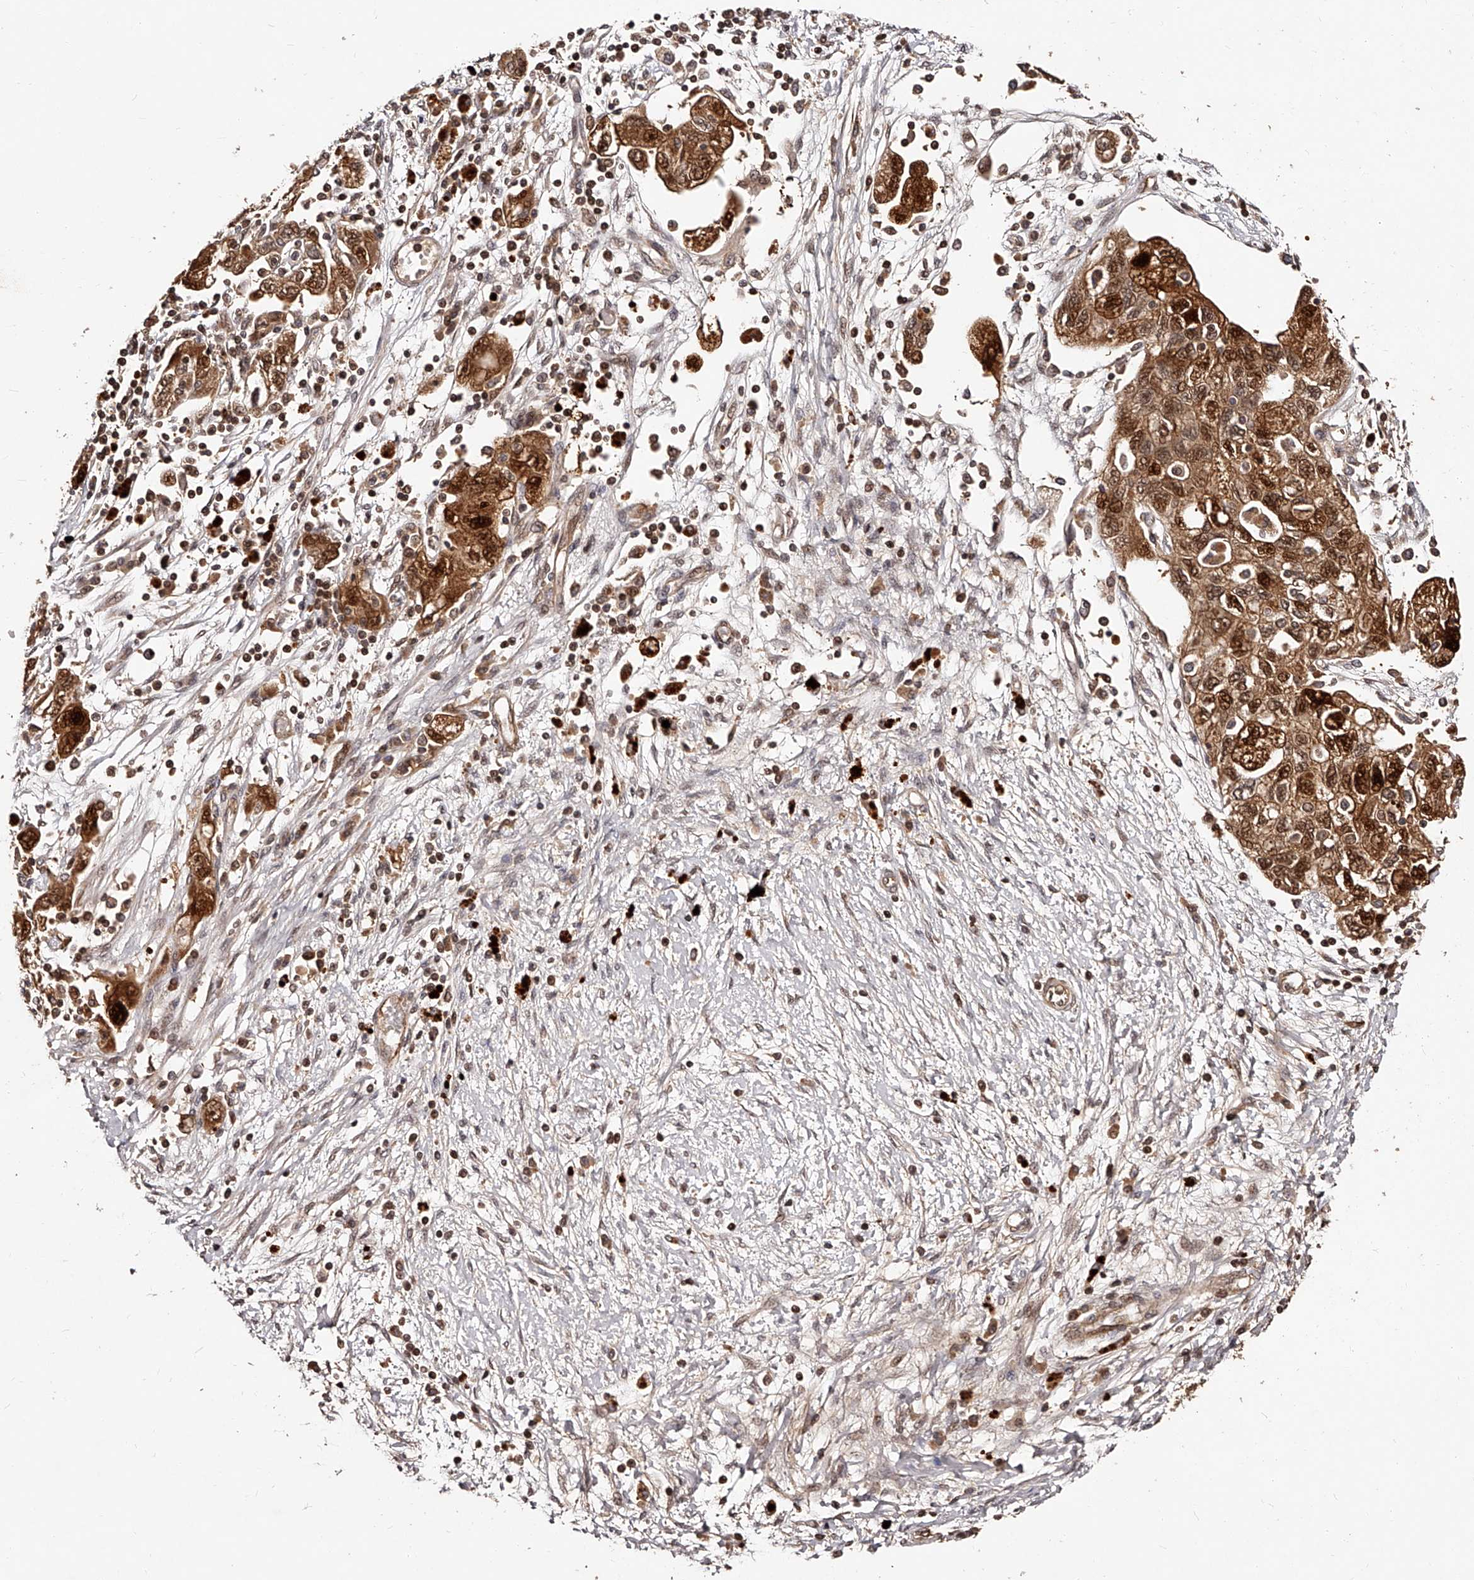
{"staining": {"intensity": "strong", "quantity": ">75%", "location": "cytoplasmic/membranous,nuclear"}, "tissue": "ovarian cancer", "cell_type": "Tumor cells", "image_type": "cancer", "snomed": [{"axis": "morphology", "description": "Carcinoma, NOS"}, {"axis": "morphology", "description": "Cystadenocarcinoma, serous, NOS"}, {"axis": "topography", "description": "Ovary"}], "caption": "Immunohistochemistry (IHC) image of ovarian cancer (carcinoma) stained for a protein (brown), which demonstrates high levels of strong cytoplasmic/membranous and nuclear staining in approximately >75% of tumor cells.", "gene": "CUL7", "patient": {"sex": "female", "age": 69}}